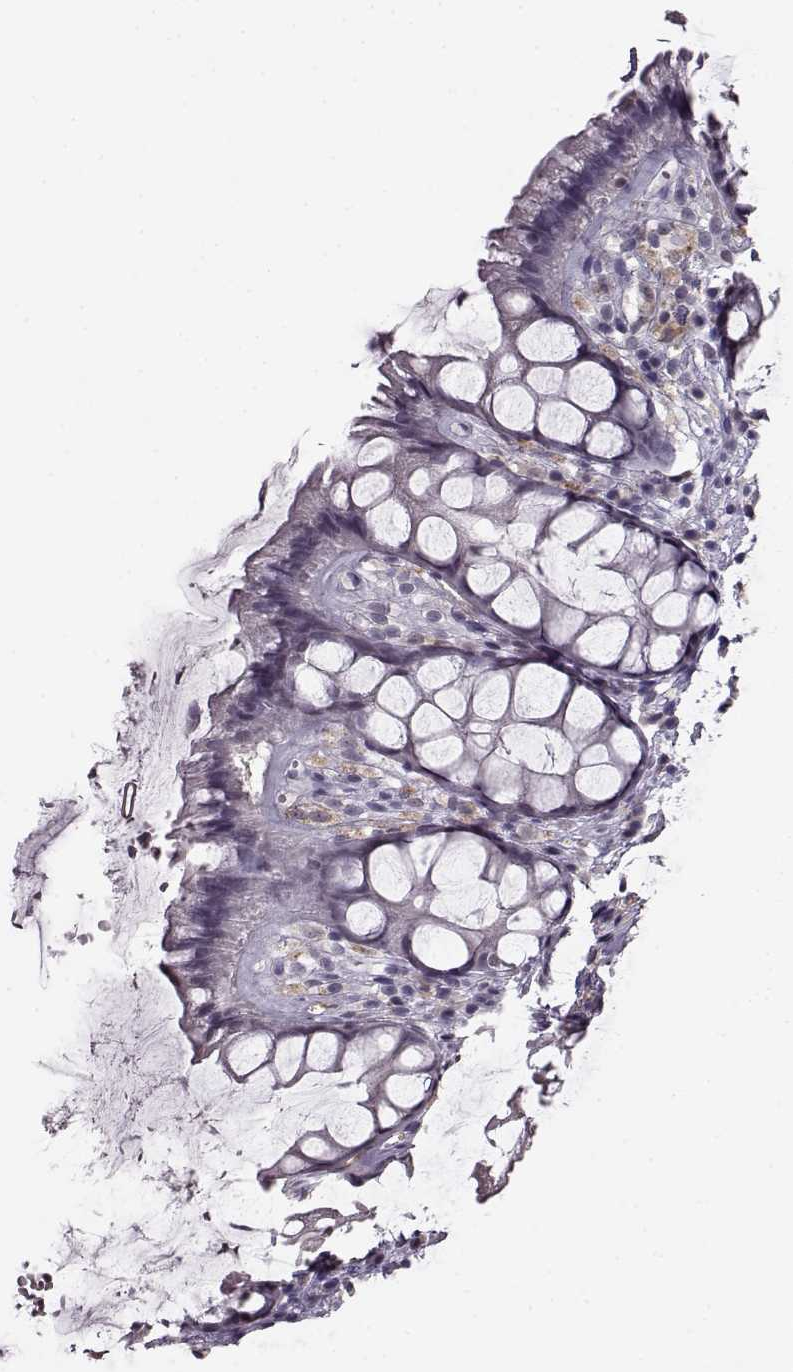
{"staining": {"intensity": "negative", "quantity": "none", "location": "none"}, "tissue": "rectum", "cell_type": "Glandular cells", "image_type": "normal", "snomed": [{"axis": "morphology", "description": "Normal tissue, NOS"}, {"axis": "topography", "description": "Rectum"}], "caption": "The immunohistochemistry micrograph has no significant positivity in glandular cells of rectum.", "gene": "RP1L1", "patient": {"sex": "female", "age": 62}}